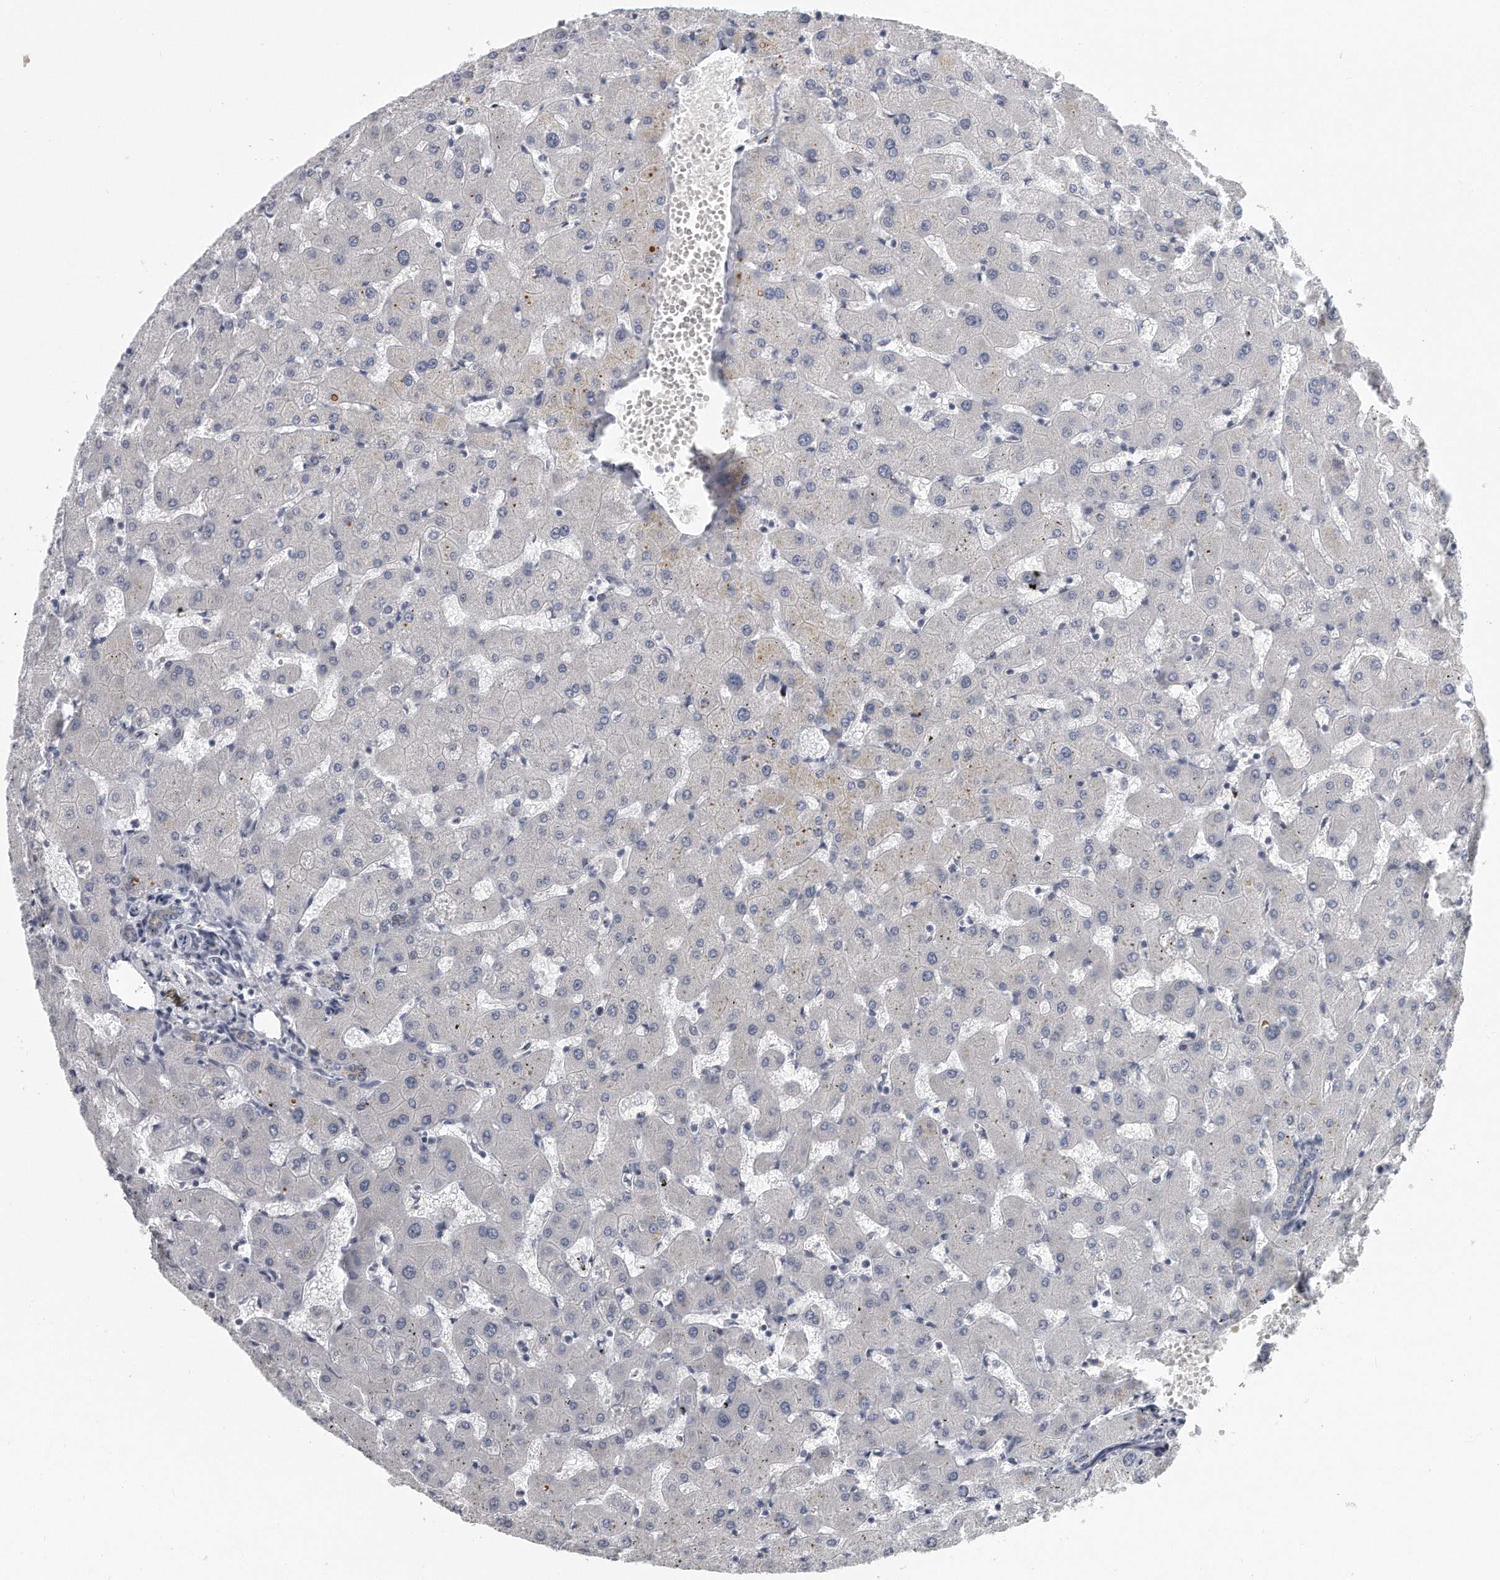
{"staining": {"intensity": "weak", "quantity": ">75%", "location": "cytoplasmic/membranous"}, "tissue": "liver", "cell_type": "Cholangiocytes", "image_type": "normal", "snomed": [{"axis": "morphology", "description": "Normal tissue, NOS"}, {"axis": "topography", "description": "Liver"}], "caption": "Liver stained with DAB immunohistochemistry (IHC) shows low levels of weak cytoplasmic/membranous staining in about >75% of cholangiocytes.", "gene": "PLEKHA6", "patient": {"sex": "female", "age": 63}}